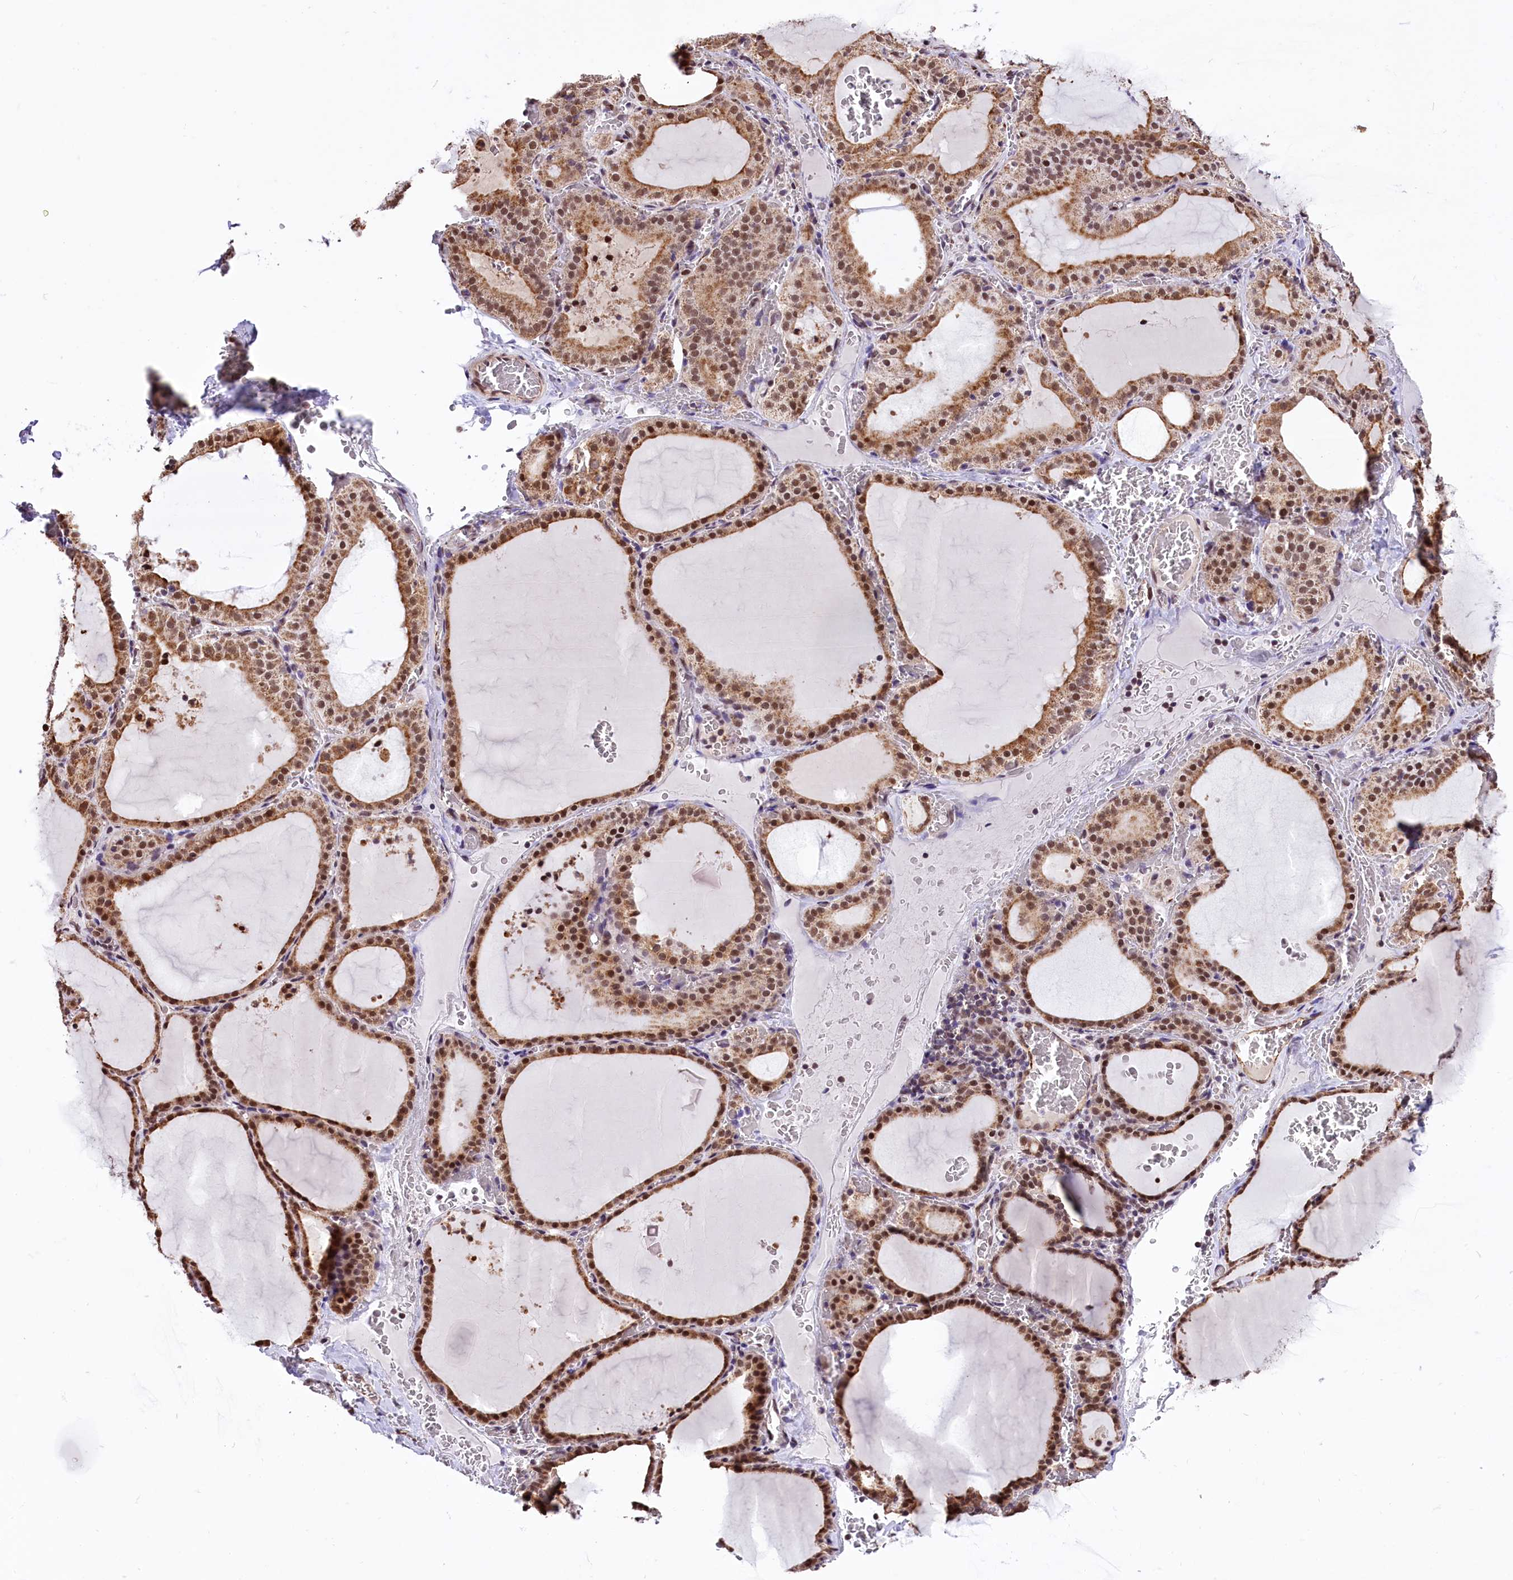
{"staining": {"intensity": "moderate", "quantity": ">75%", "location": "cytoplasmic/membranous,nuclear"}, "tissue": "thyroid gland", "cell_type": "Glandular cells", "image_type": "normal", "snomed": [{"axis": "morphology", "description": "Normal tissue, NOS"}, {"axis": "topography", "description": "Thyroid gland"}], "caption": "A brown stain highlights moderate cytoplasmic/membranous,nuclear positivity of a protein in glandular cells of unremarkable thyroid gland. (DAB (3,3'-diaminobenzidine) IHC with brightfield microscopy, high magnification).", "gene": "MRPL54", "patient": {"sex": "female", "age": 39}}